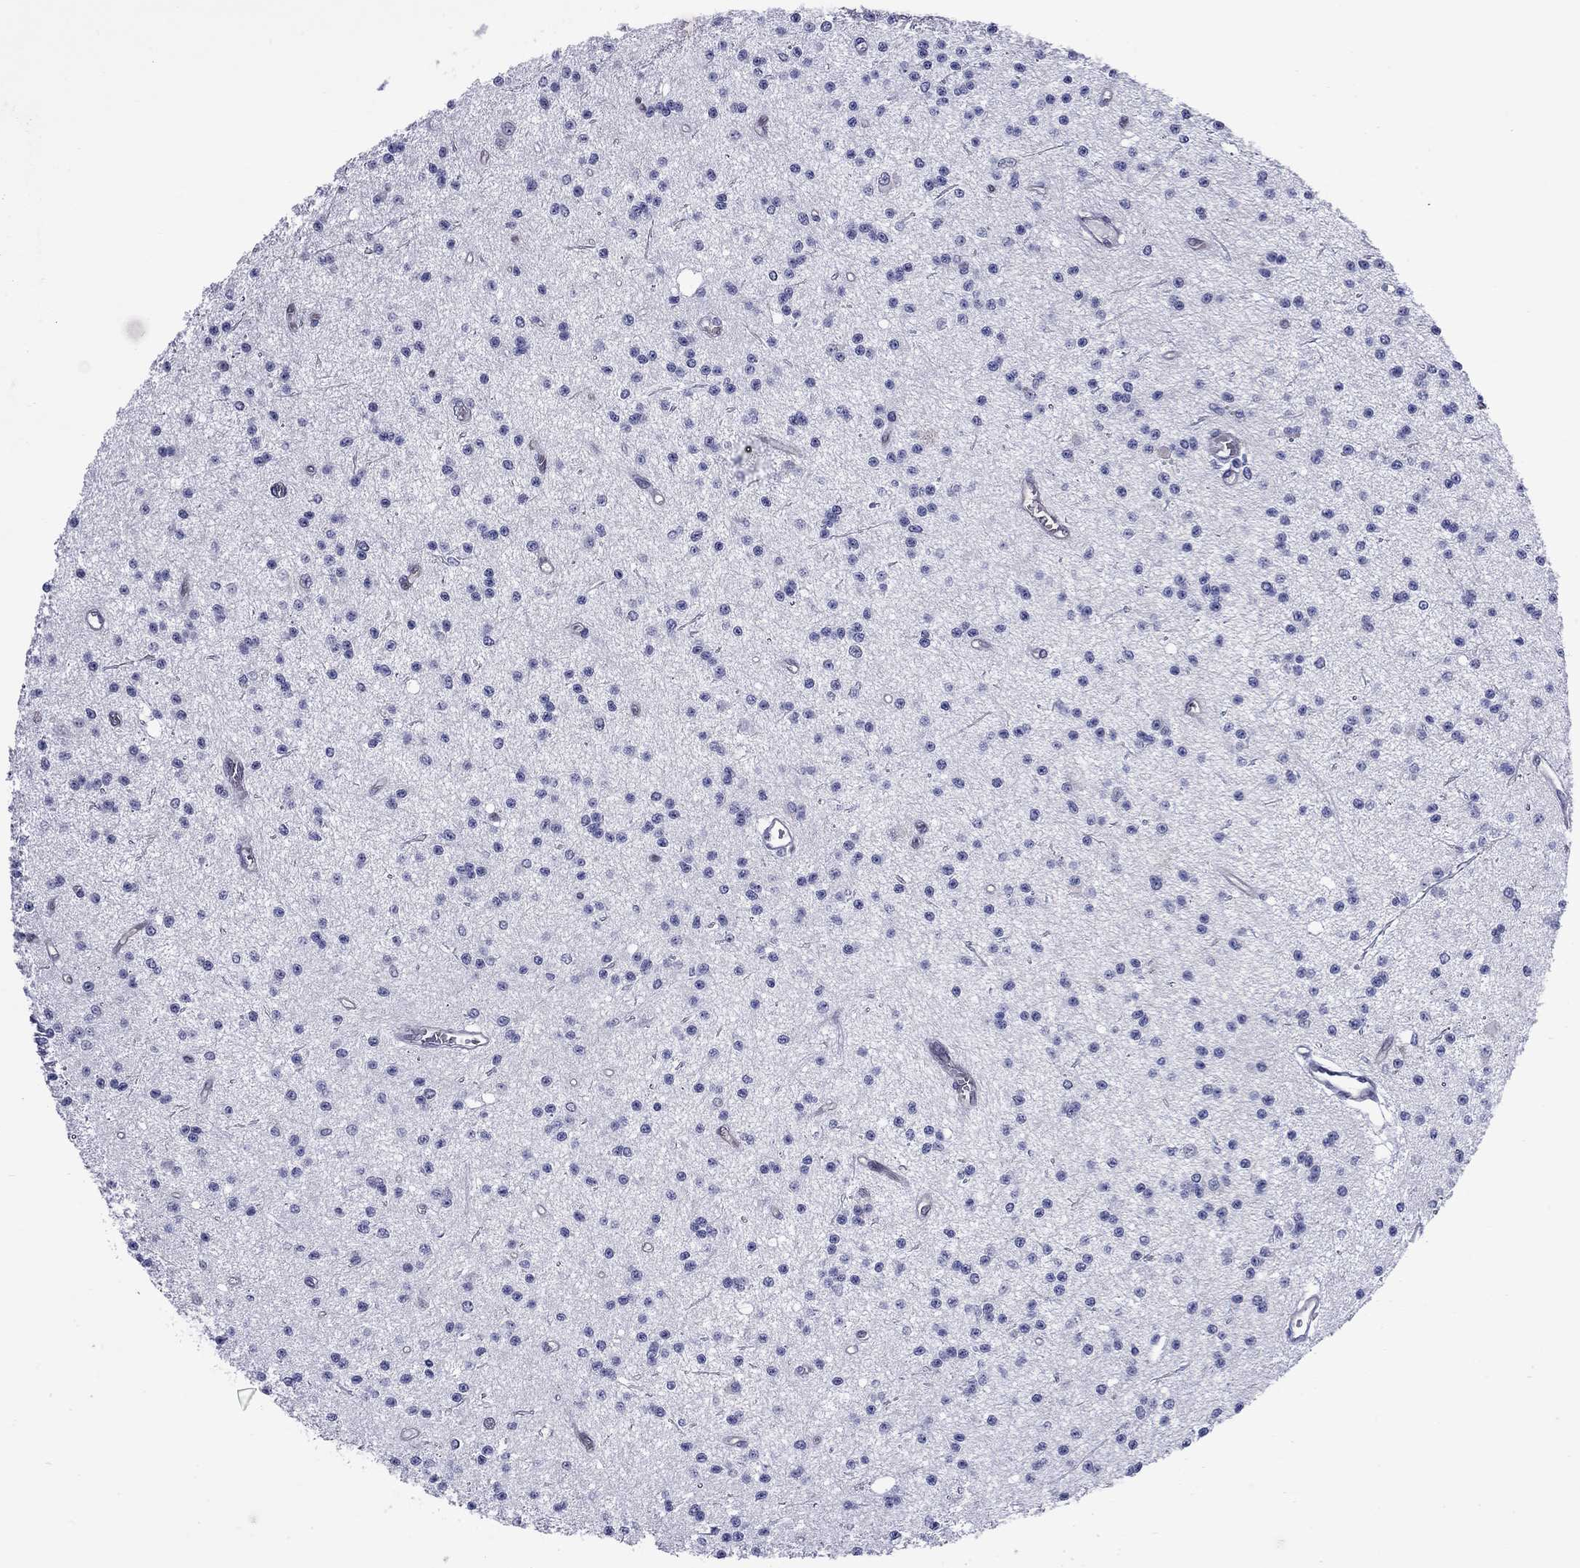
{"staining": {"intensity": "negative", "quantity": "none", "location": "none"}, "tissue": "glioma", "cell_type": "Tumor cells", "image_type": "cancer", "snomed": [{"axis": "morphology", "description": "Glioma, malignant, Low grade"}, {"axis": "topography", "description": "Brain"}], "caption": "The micrograph displays no significant staining in tumor cells of glioma. (DAB IHC visualized using brightfield microscopy, high magnification).", "gene": "CTNNBIP1", "patient": {"sex": "male", "age": 27}}